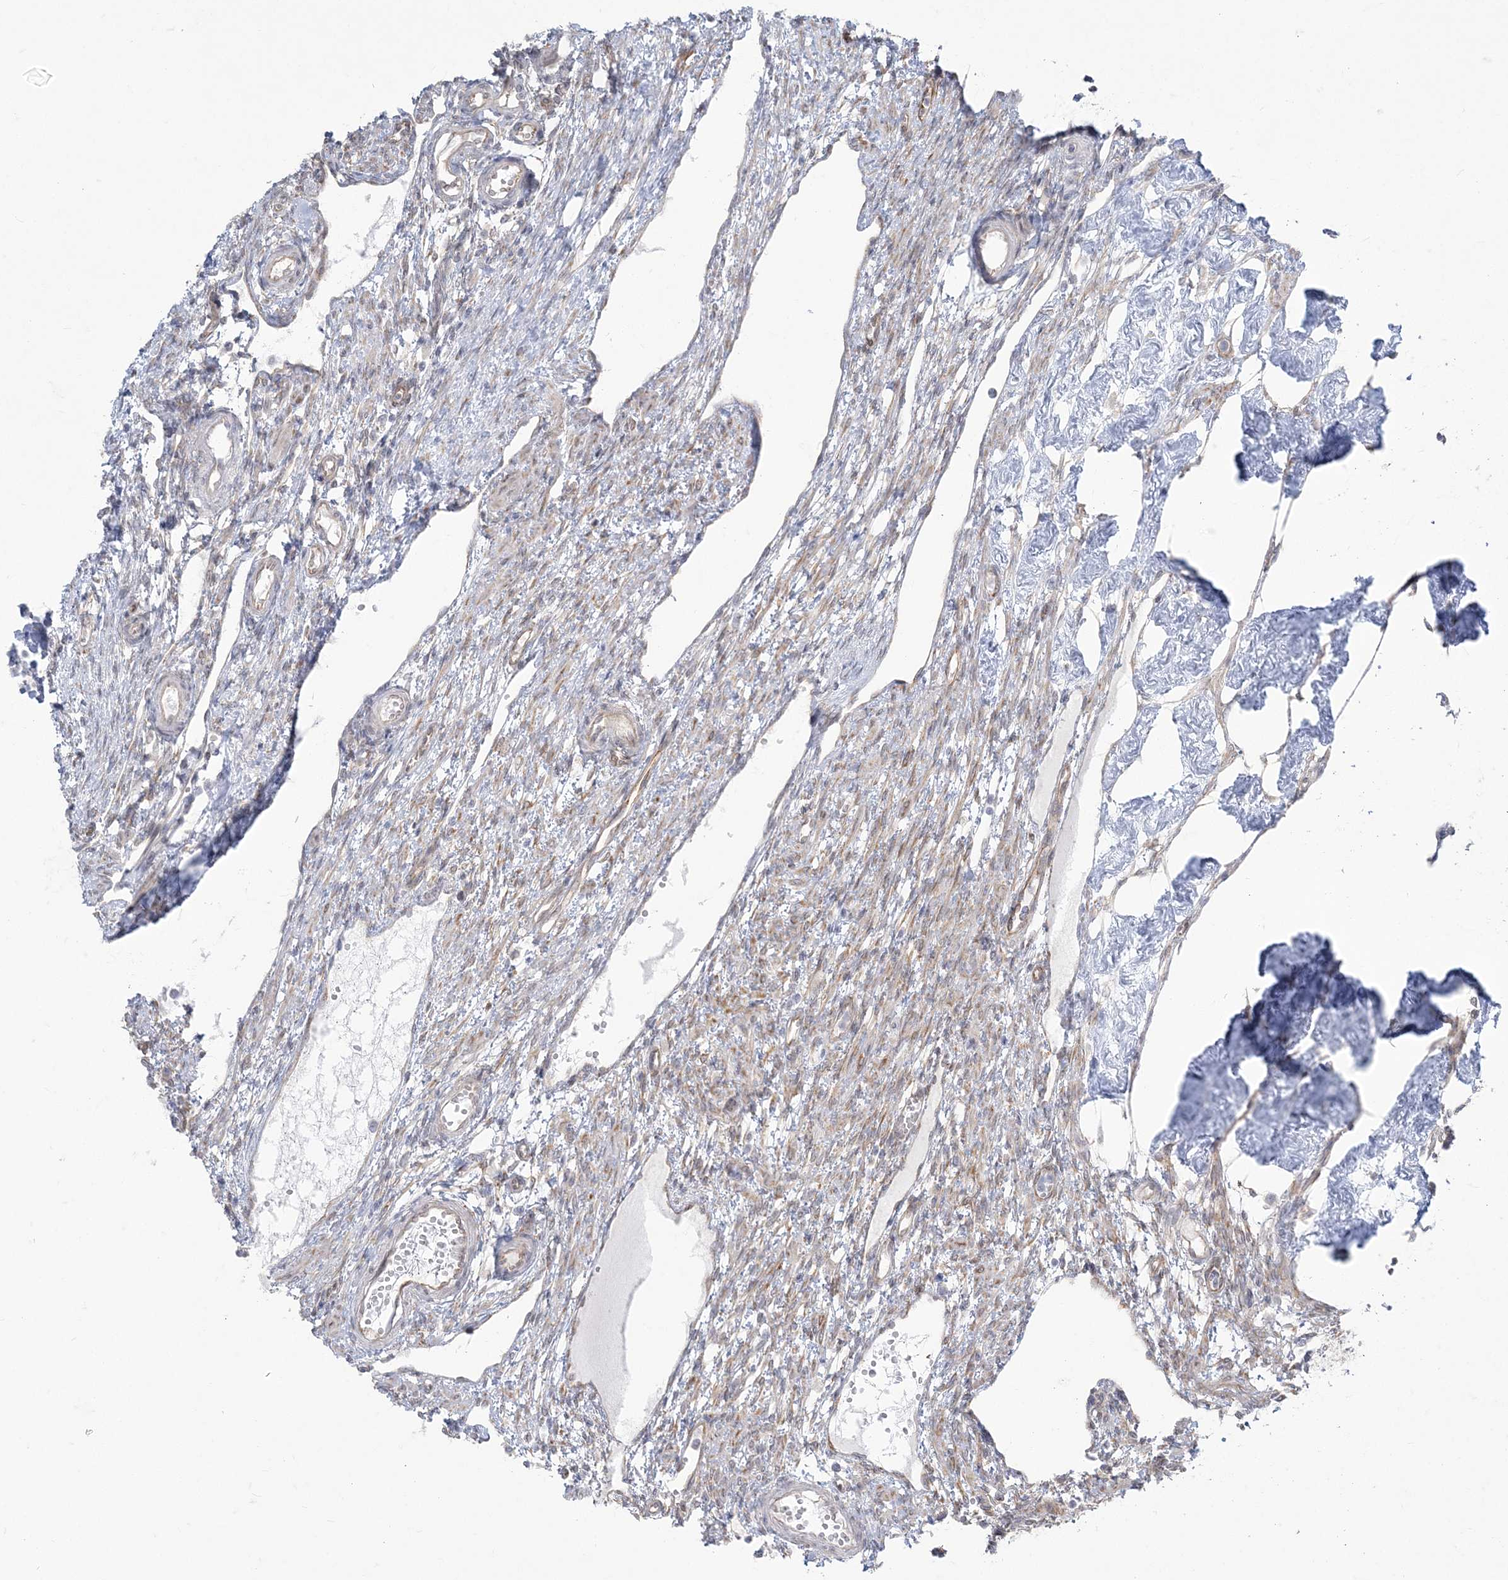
{"staining": {"intensity": "weak", "quantity": "25%-75%", "location": "cytoplasmic/membranous"}, "tissue": "ovary", "cell_type": "Ovarian stroma cells", "image_type": "normal", "snomed": [{"axis": "morphology", "description": "Normal tissue, NOS"}, {"axis": "morphology", "description": "Cyst, NOS"}, {"axis": "topography", "description": "Ovary"}], "caption": "A low amount of weak cytoplasmic/membranous staining is appreciated in approximately 25%-75% of ovarian stroma cells in unremarkable ovary. Nuclei are stained in blue.", "gene": "ZC3H6", "patient": {"sex": "female", "age": 33}}